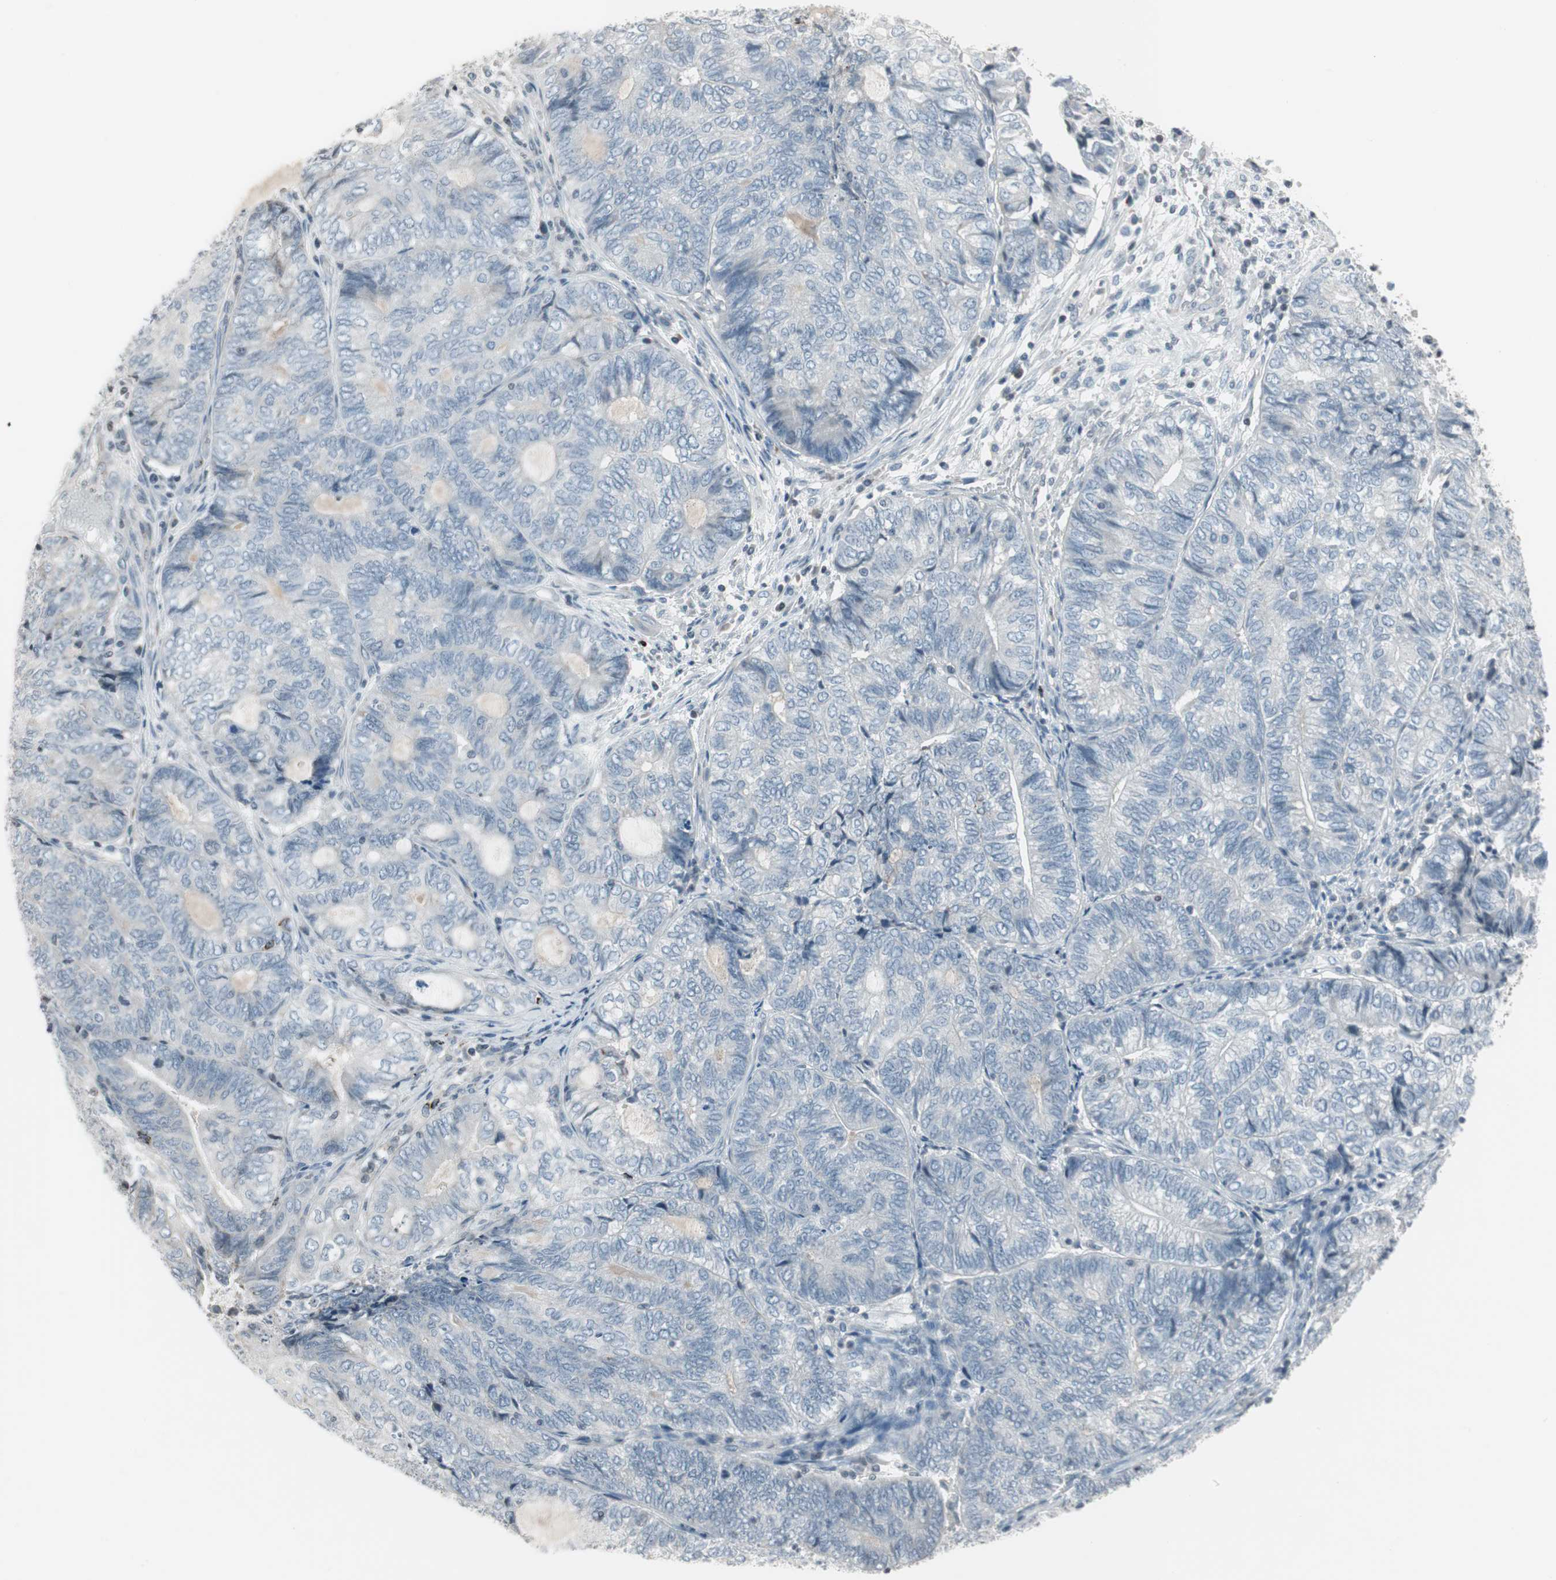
{"staining": {"intensity": "negative", "quantity": "none", "location": "none"}, "tissue": "endometrial cancer", "cell_type": "Tumor cells", "image_type": "cancer", "snomed": [{"axis": "morphology", "description": "Adenocarcinoma, NOS"}, {"axis": "topography", "description": "Uterus"}, {"axis": "topography", "description": "Endometrium"}], "caption": "An immunohistochemistry (IHC) image of endometrial cancer is shown. There is no staining in tumor cells of endometrial cancer.", "gene": "ARG2", "patient": {"sex": "female", "age": 70}}